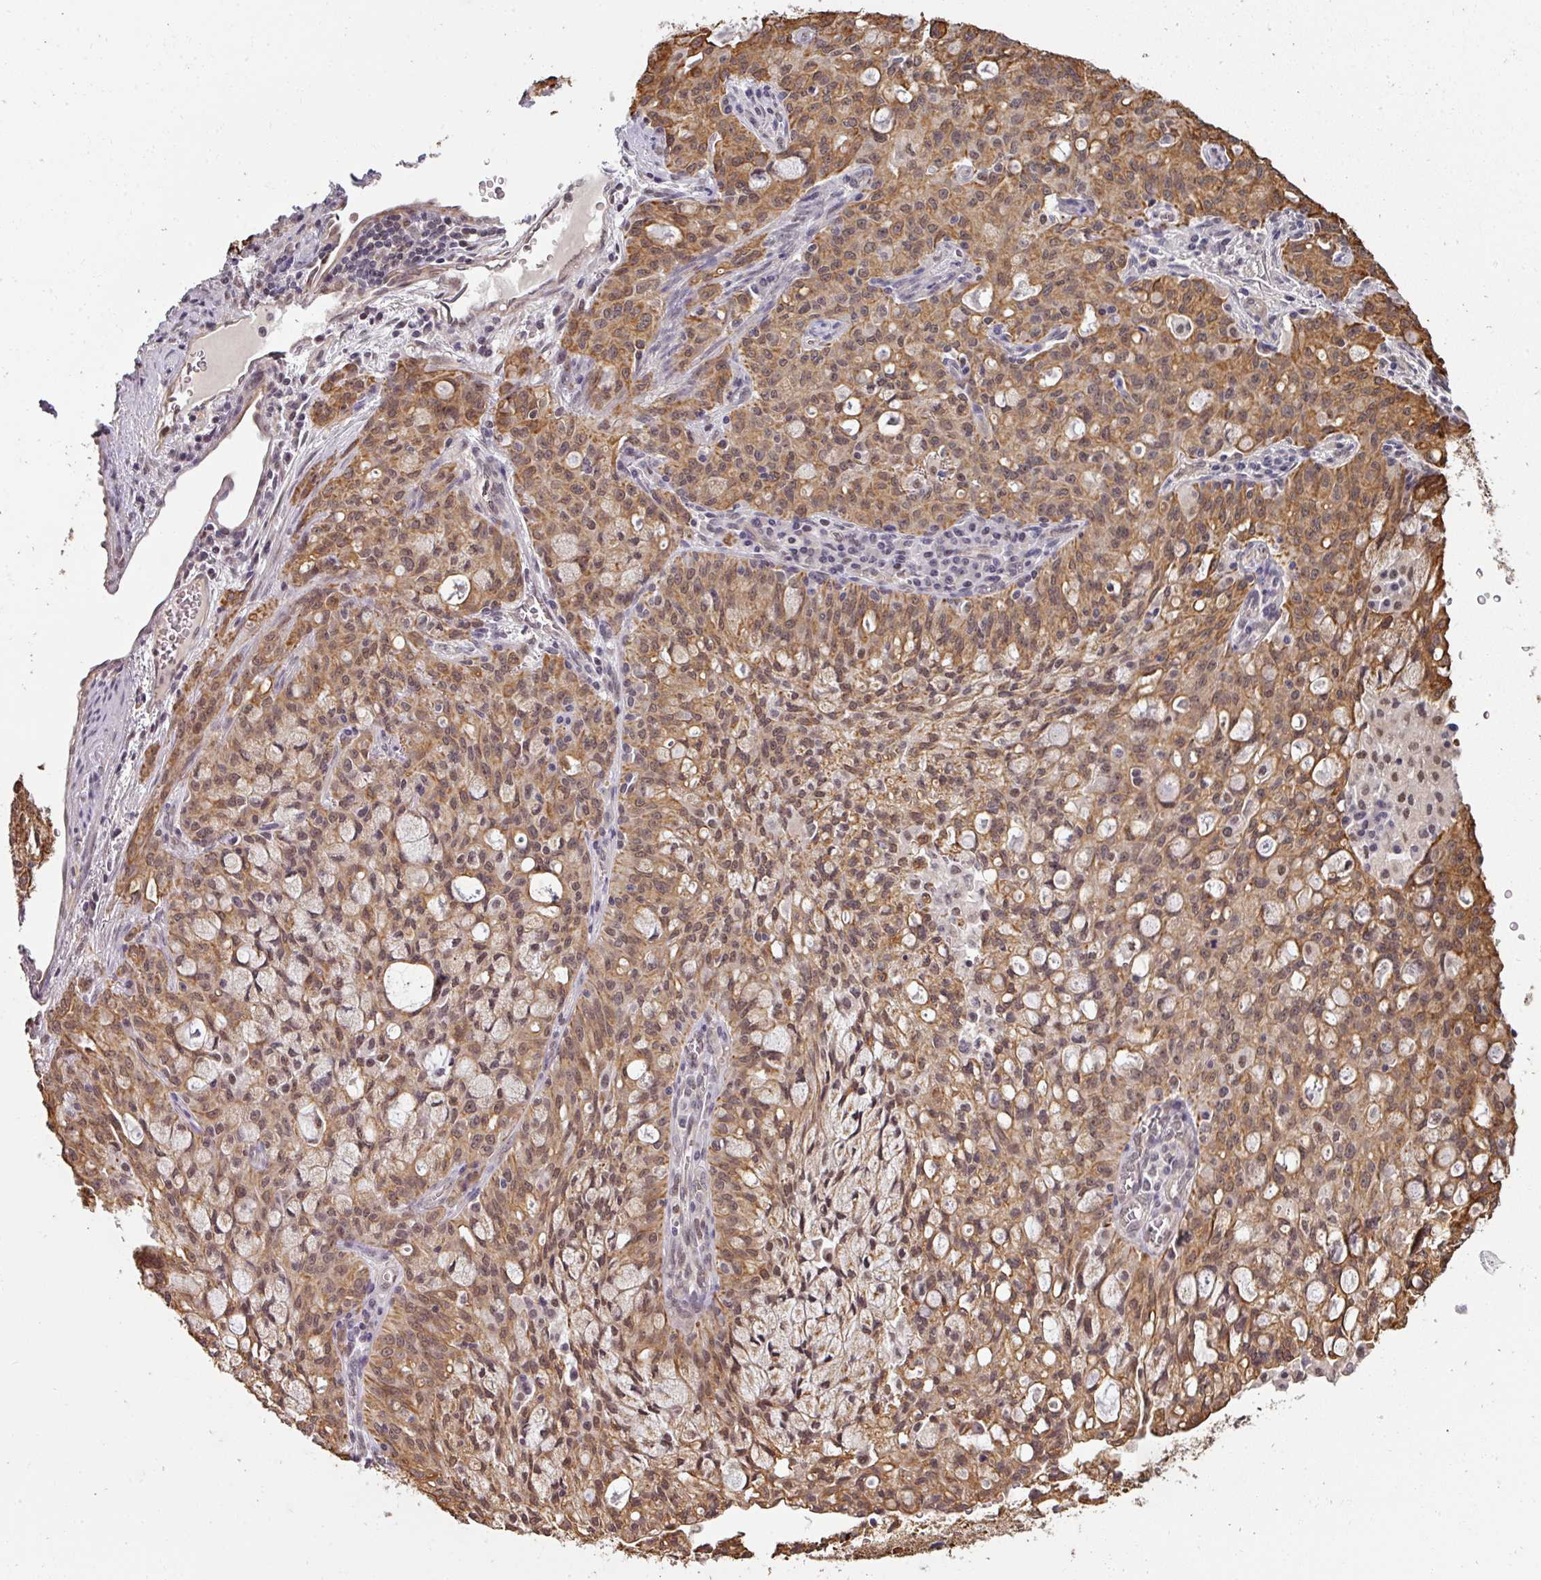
{"staining": {"intensity": "moderate", "quantity": ">75%", "location": "cytoplasmic/membranous,nuclear"}, "tissue": "lung cancer", "cell_type": "Tumor cells", "image_type": "cancer", "snomed": [{"axis": "morphology", "description": "Adenocarcinoma, NOS"}, {"axis": "topography", "description": "Lung"}], "caption": "The immunohistochemical stain highlights moderate cytoplasmic/membranous and nuclear positivity in tumor cells of lung cancer (adenocarcinoma) tissue. (DAB = brown stain, brightfield microscopy at high magnification).", "gene": "GTF2H3", "patient": {"sex": "female", "age": 44}}